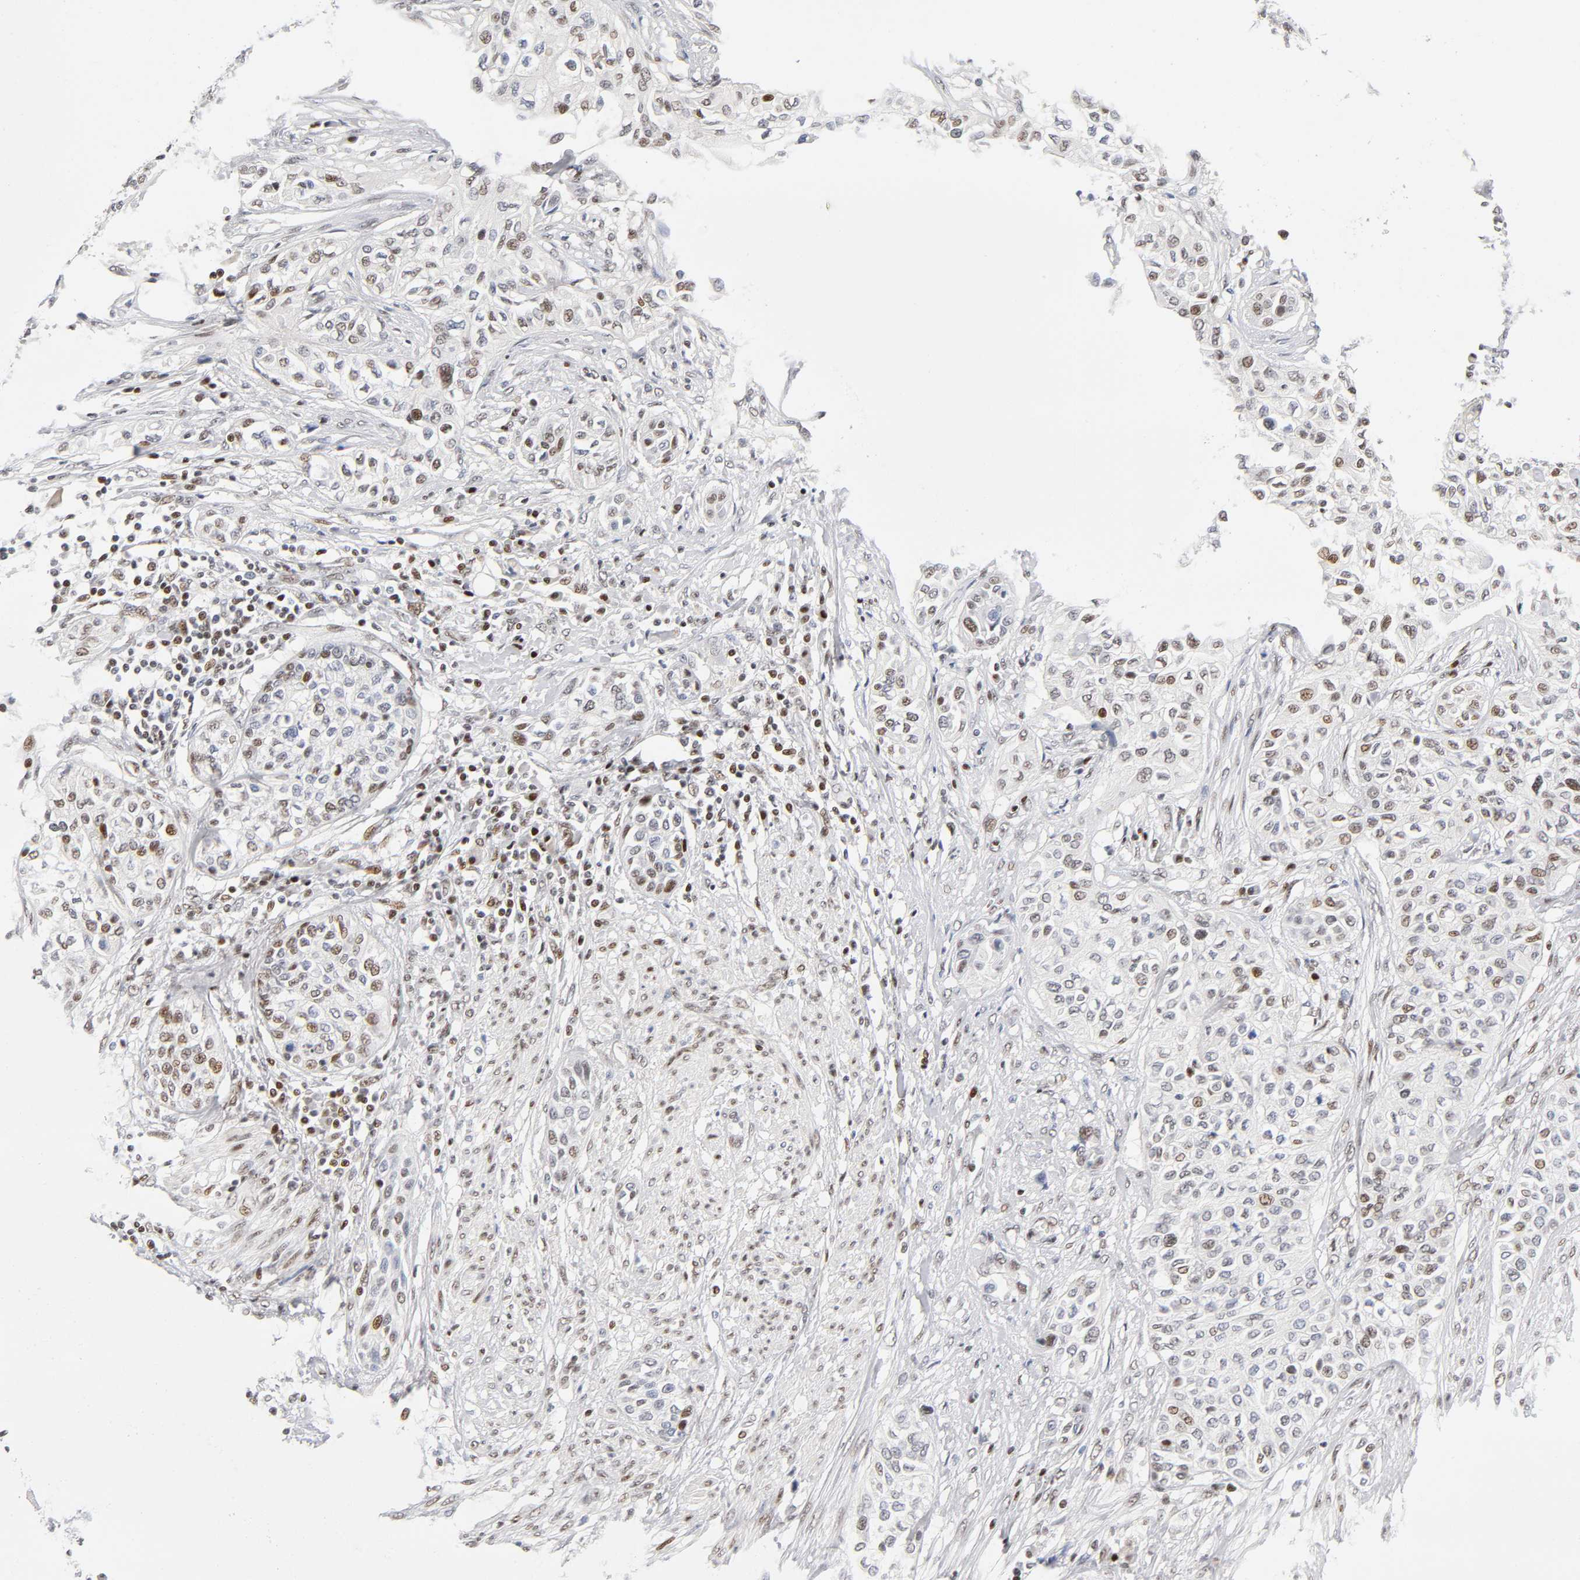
{"staining": {"intensity": "weak", "quantity": "25%-75%", "location": "nuclear"}, "tissue": "urothelial cancer", "cell_type": "Tumor cells", "image_type": "cancer", "snomed": [{"axis": "morphology", "description": "Urothelial carcinoma, High grade"}, {"axis": "topography", "description": "Urinary bladder"}], "caption": "IHC photomicrograph of neoplastic tissue: human urothelial cancer stained using immunohistochemistry (IHC) exhibits low levels of weak protein expression localized specifically in the nuclear of tumor cells, appearing as a nuclear brown color.", "gene": "SP3", "patient": {"sex": "male", "age": 74}}